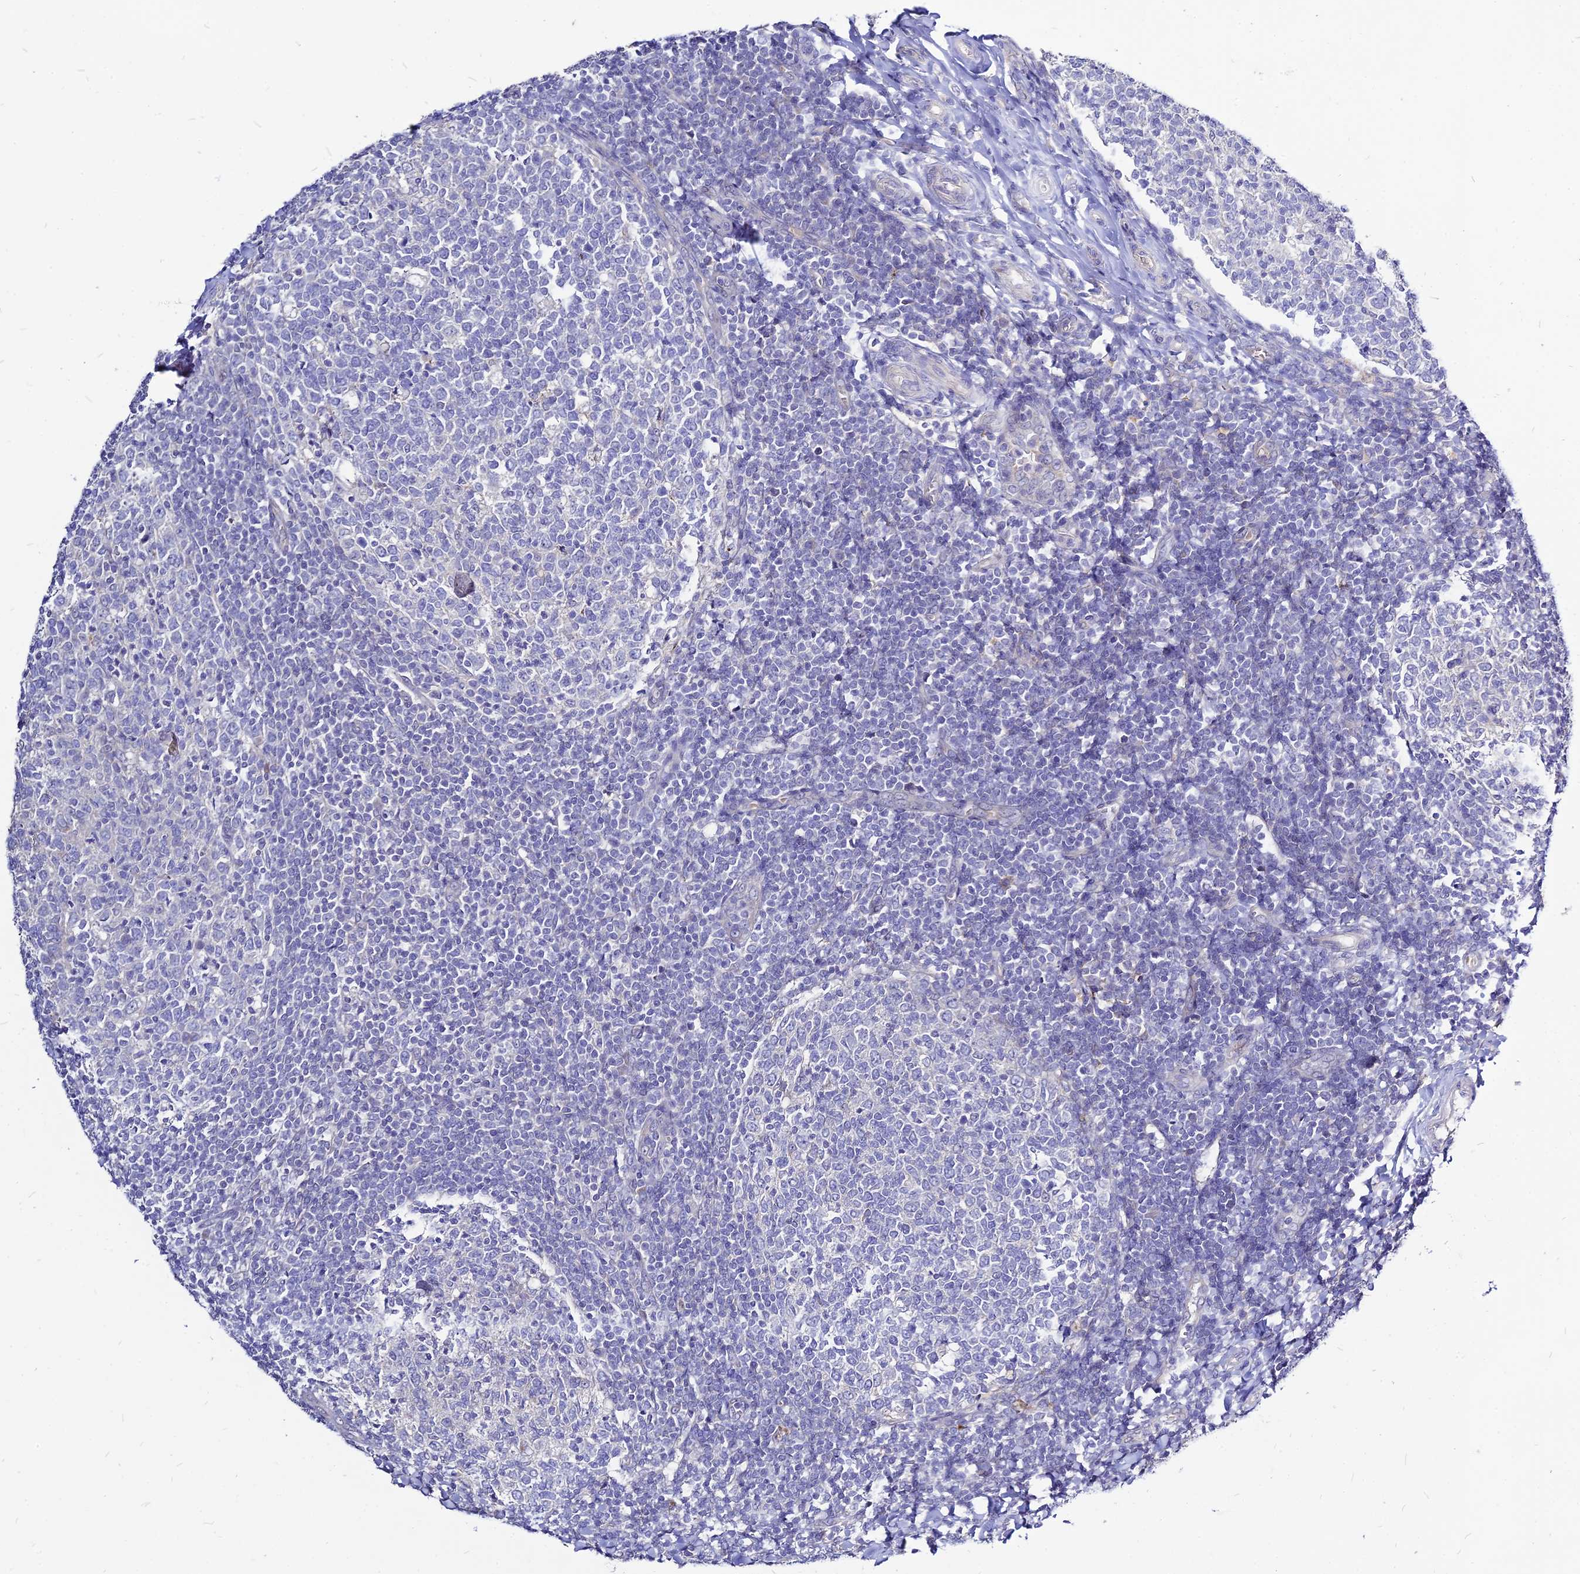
{"staining": {"intensity": "negative", "quantity": "none", "location": "none"}, "tissue": "tonsil", "cell_type": "Germinal center cells", "image_type": "normal", "snomed": [{"axis": "morphology", "description": "Normal tissue, NOS"}, {"axis": "topography", "description": "Tonsil"}], "caption": "Benign tonsil was stained to show a protein in brown. There is no significant staining in germinal center cells. (Stains: DAB IHC with hematoxylin counter stain, Microscopy: brightfield microscopy at high magnification).", "gene": "CZIB", "patient": {"sex": "female", "age": 19}}